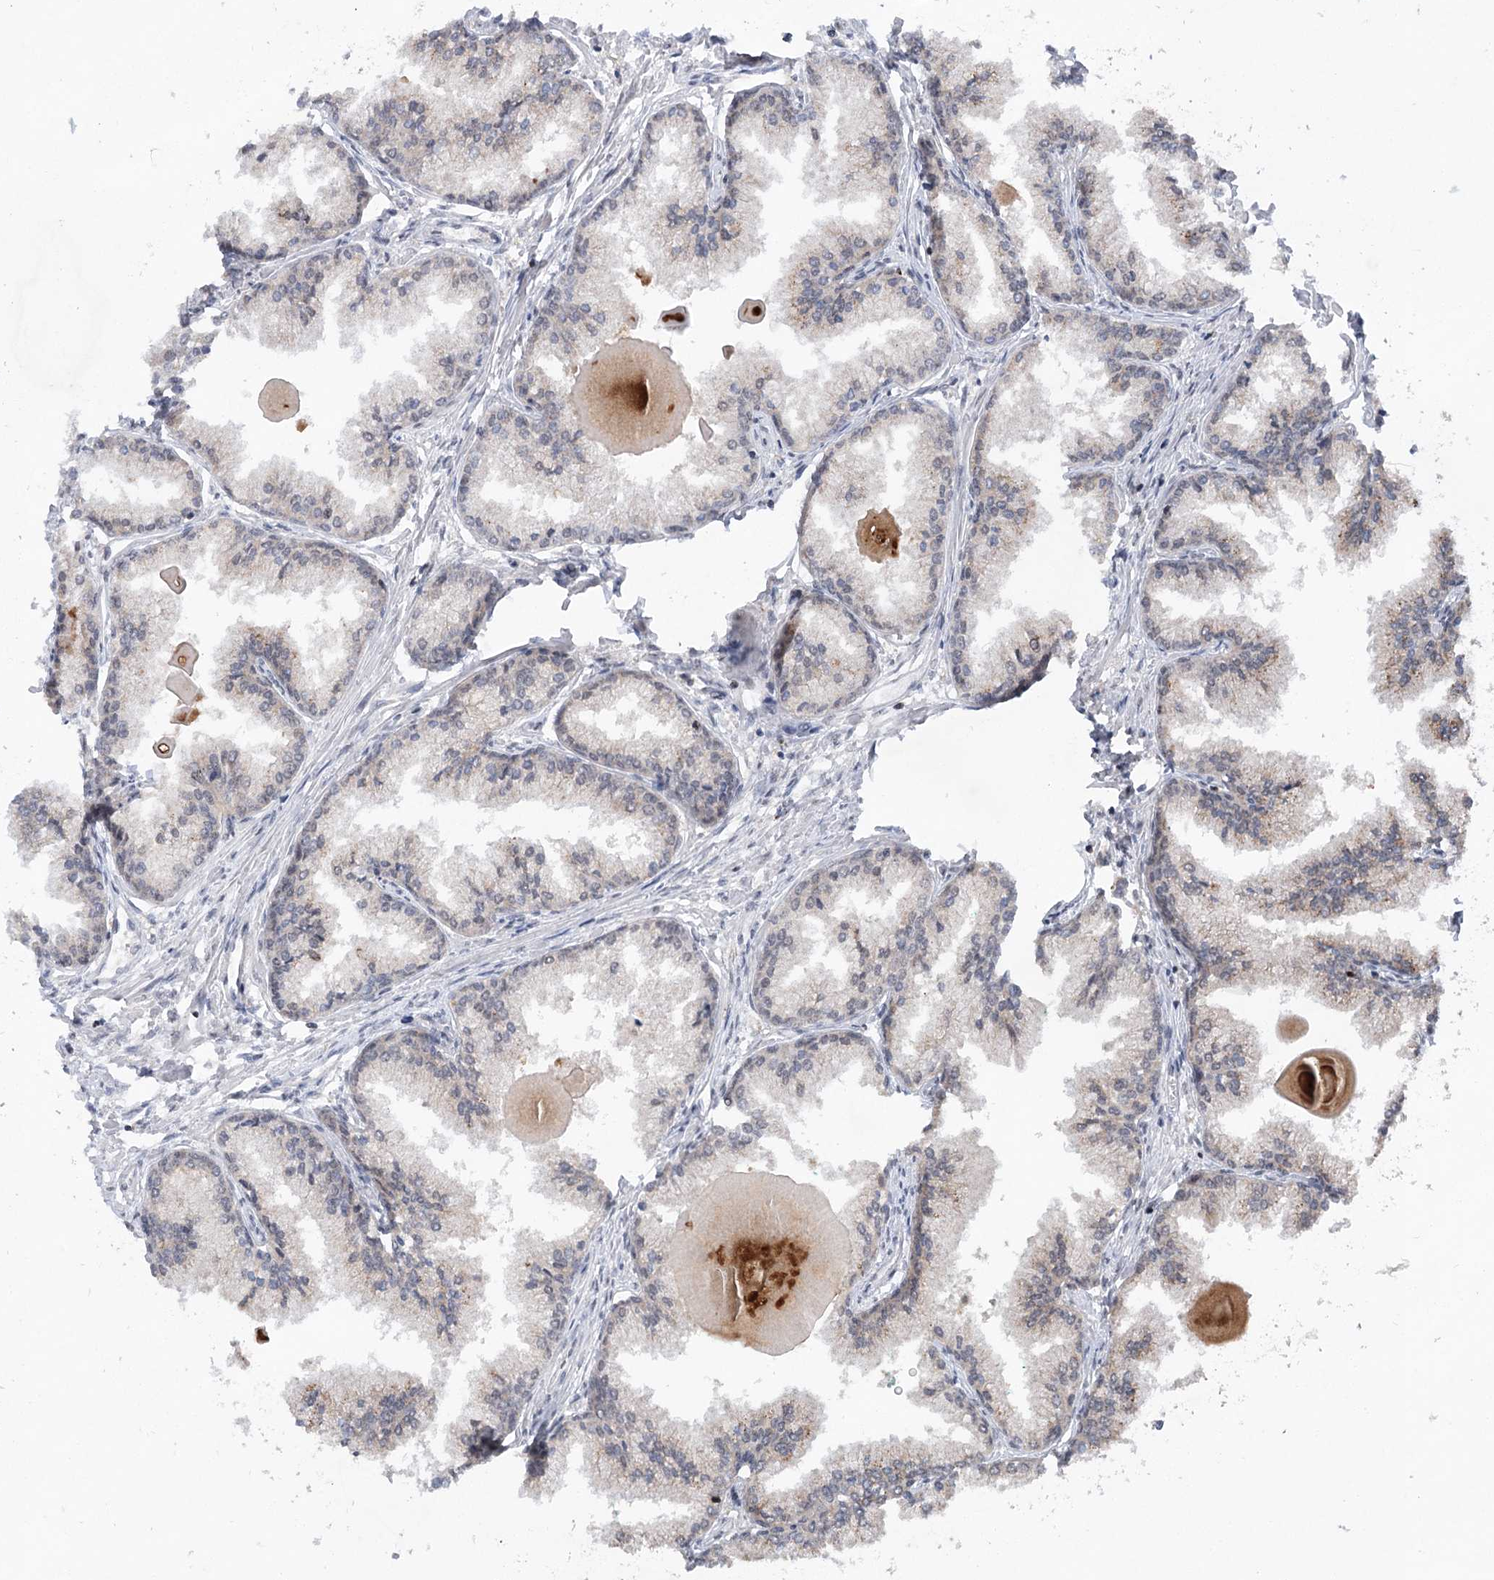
{"staining": {"intensity": "weak", "quantity": "25%-75%", "location": "cytoplasmic/membranous"}, "tissue": "prostate cancer", "cell_type": "Tumor cells", "image_type": "cancer", "snomed": [{"axis": "morphology", "description": "Adenocarcinoma, High grade"}, {"axis": "topography", "description": "Prostate"}], "caption": "About 25%-75% of tumor cells in human prostate cancer show weak cytoplasmic/membranous protein positivity as visualized by brown immunohistochemical staining.", "gene": "CCSER2", "patient": {"sex": "male", "age": 68}}